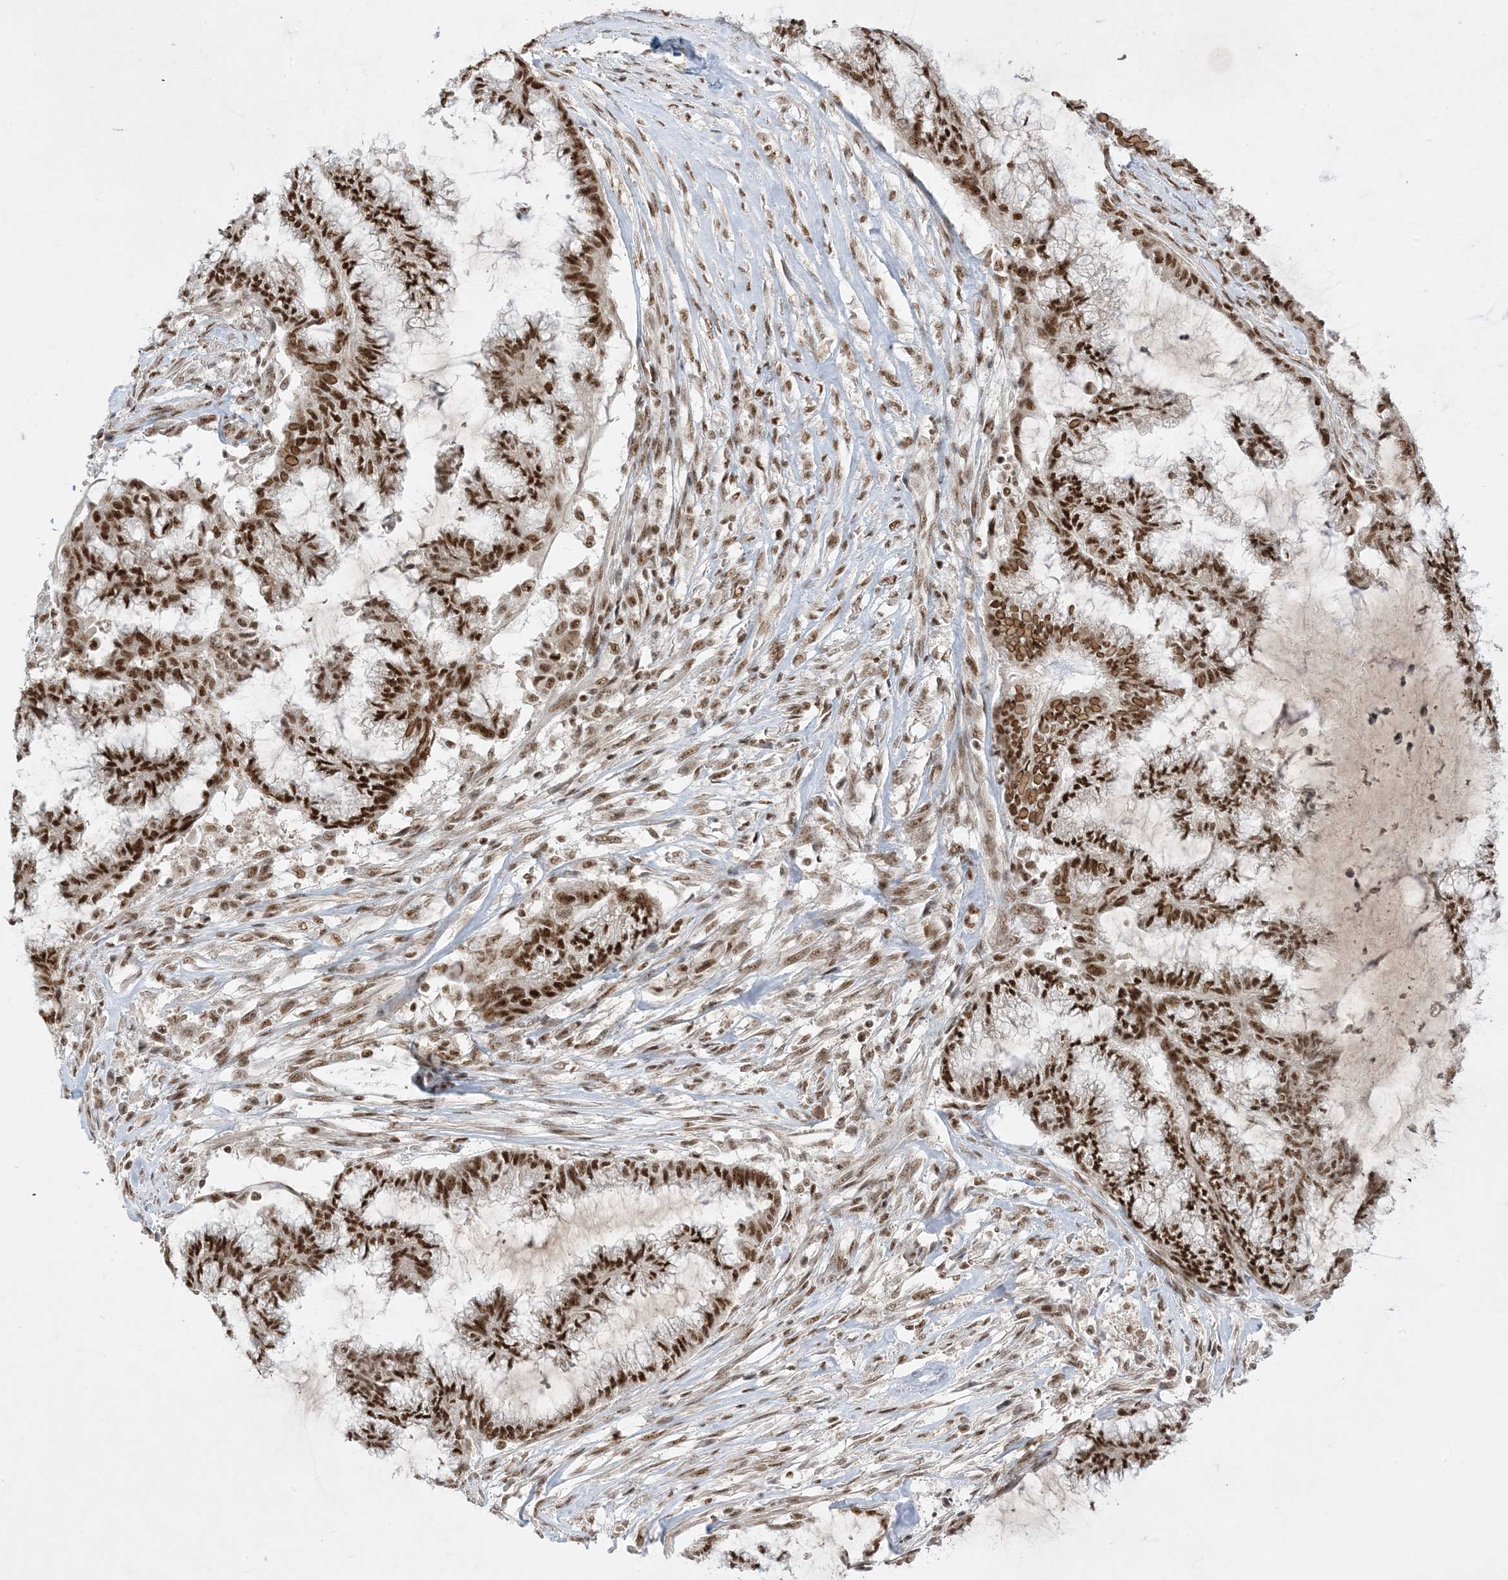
{"staining": {"intensity": "strong", "quantity": ">75%", "location": "nuclear"}, "tissue": "endometrial cancer", "cell_type": "Tumor cells", "image_type": "cancer", "snomed": [{"axis": "morphology", "description": "Adenocarcinoma, NOS"}, {"axis": "topography", "description": "Endometrium"}], "caption": "The micrograph shows staining of endometrial cancer (adenocarcinoma), revealing strong nuclear protein staining (brown color) within tumor cells.", "gene": "PPIL2", "patient": {"sex": "female", "age": 86}}